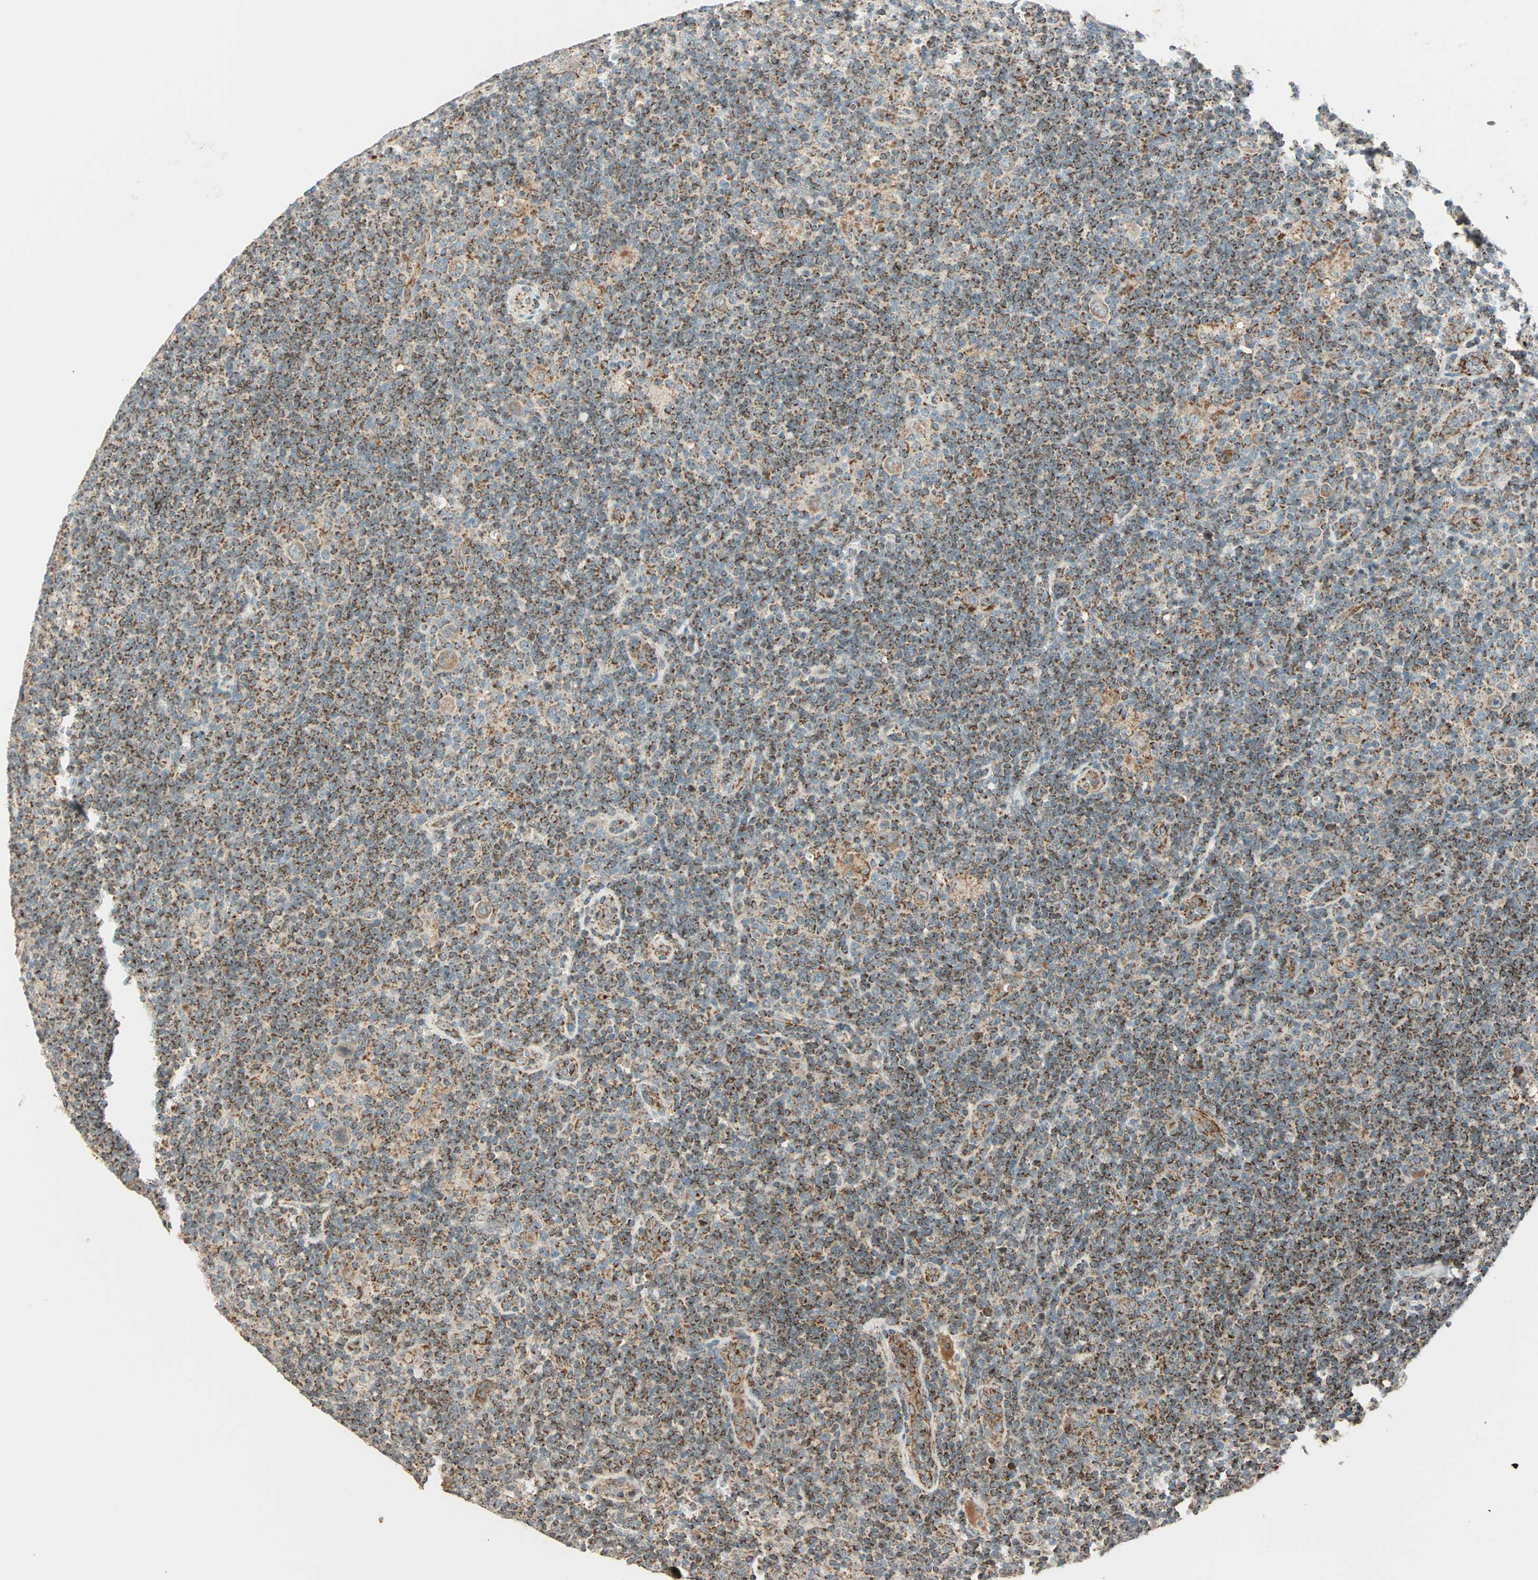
{"staining": {"intensity": "weak", "quantity": ">75%", "location": "cytoplasmic/membranous"}, "tissue": "lymphoma", "cell_type": "Tumor cells", "image_type": "cancer", "snomed": [{"axis": "morphology", "description": "Hodgkin's disease, NOS"}, {"axis": "topography", "description": "Lymph node"}], "caption": "High-power microscopy captured an immunohistochemistry image of lymphoma, revealing weak cytoplasmic/membranous staining in about >75% of tumor cells.", "gene": "SPRY4", "patient": {"sex": "female", "age": 57}}